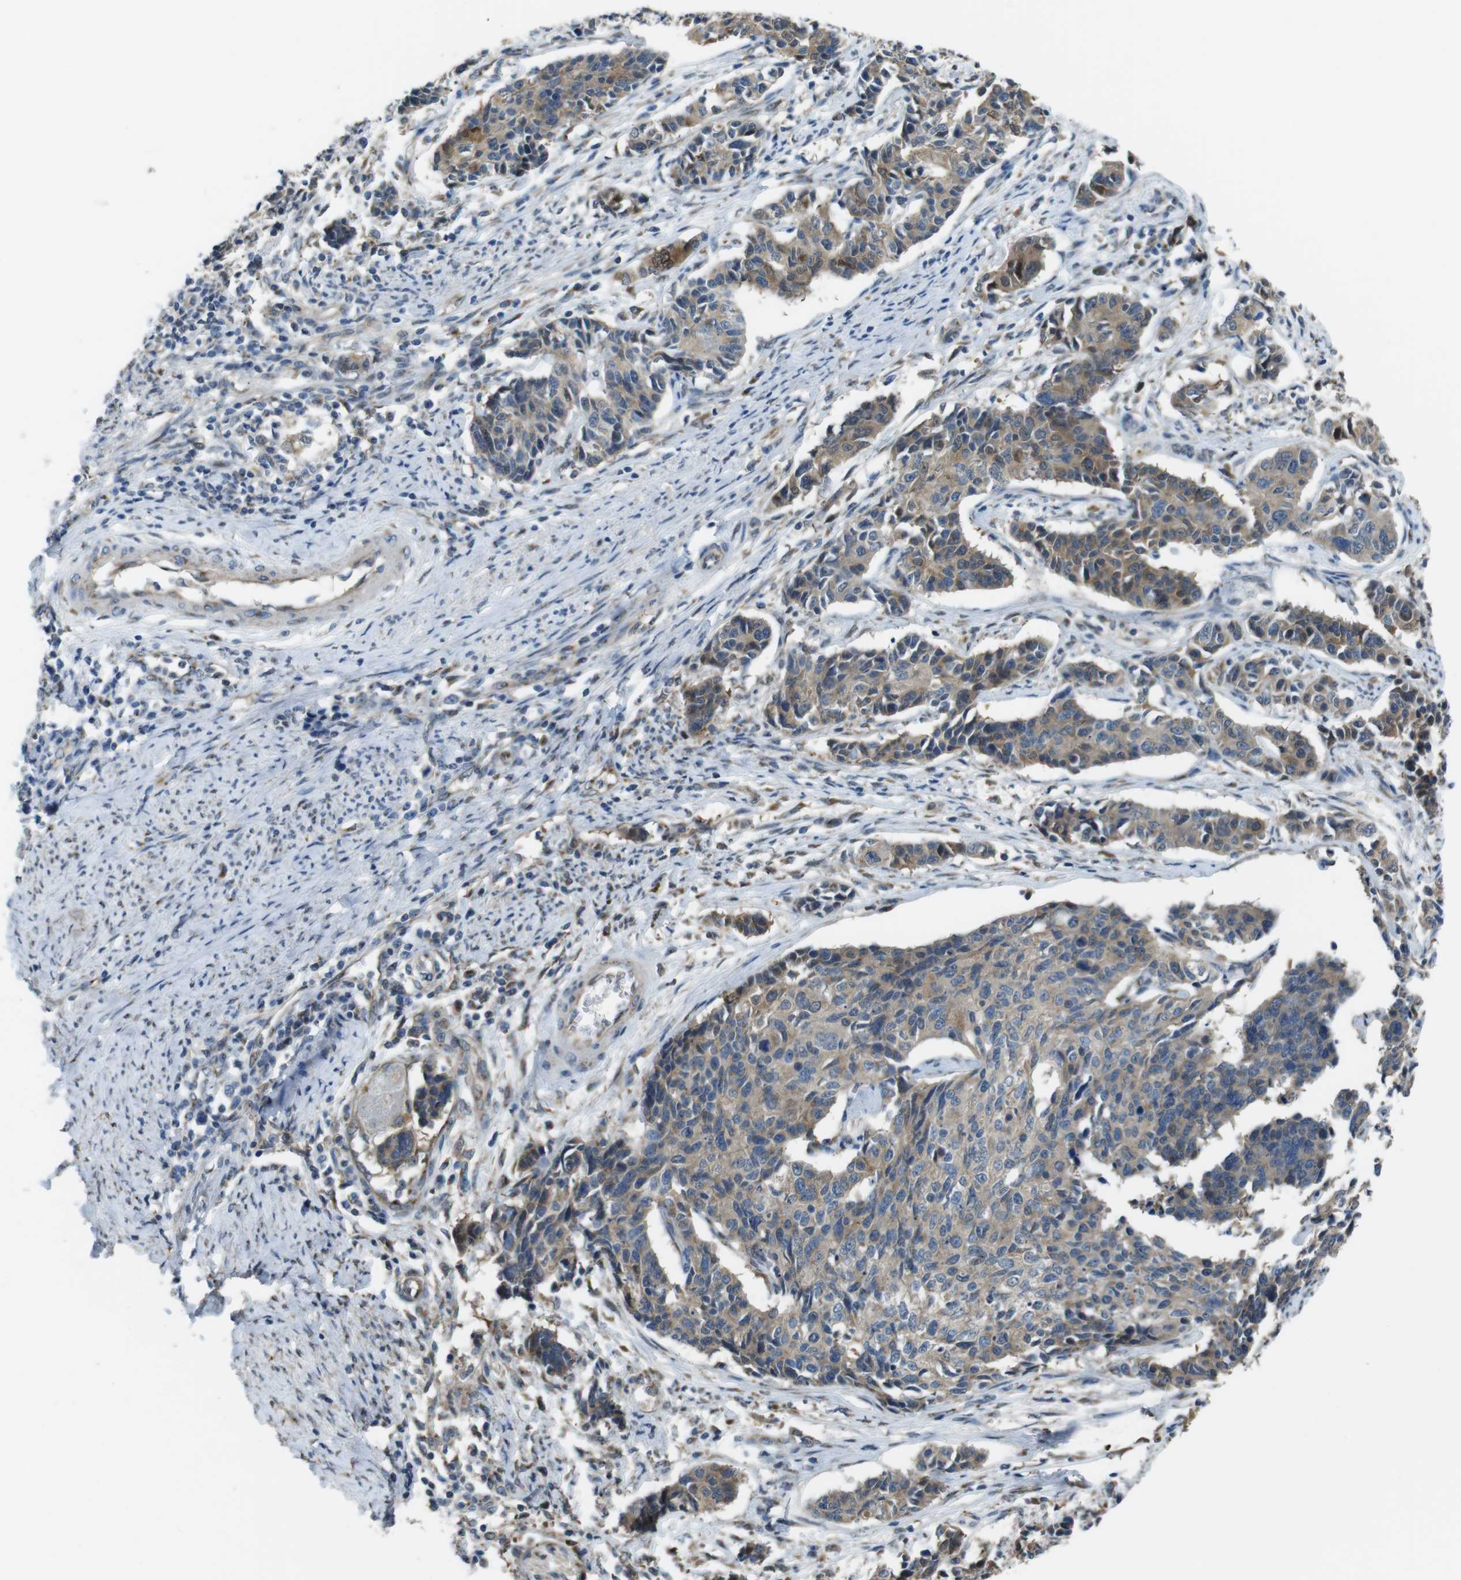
{"staining": {"intensity": "moderate", "quantity": "25%-75%", "location": "cytoplasmic/membranous"}, "tissue": "cervical cancer", "cell_type": "Tumor cells", "image_type": "cancer", "snomed": [{"axis": "morphology", "description": "Normal tissue, NOS"}, {"axis": "morphology", "description": "Squamous cell carcinoma, NOS"}, {"axis": "topography", "description": "Cervix"}], "caption": "DAB (3,3'-diaminobenzidine) immunohistochemical staining of cervical cancer (squamous cell carcinoma) exhibits moderate cytoplasmic/membranous protein staining in about 25%-75% of tumor cells. Ihc stains the protein in brown and the nuclei are stained blue.", "gene": "RAB6A", "patient": {"sex": "female", "age": 35}}